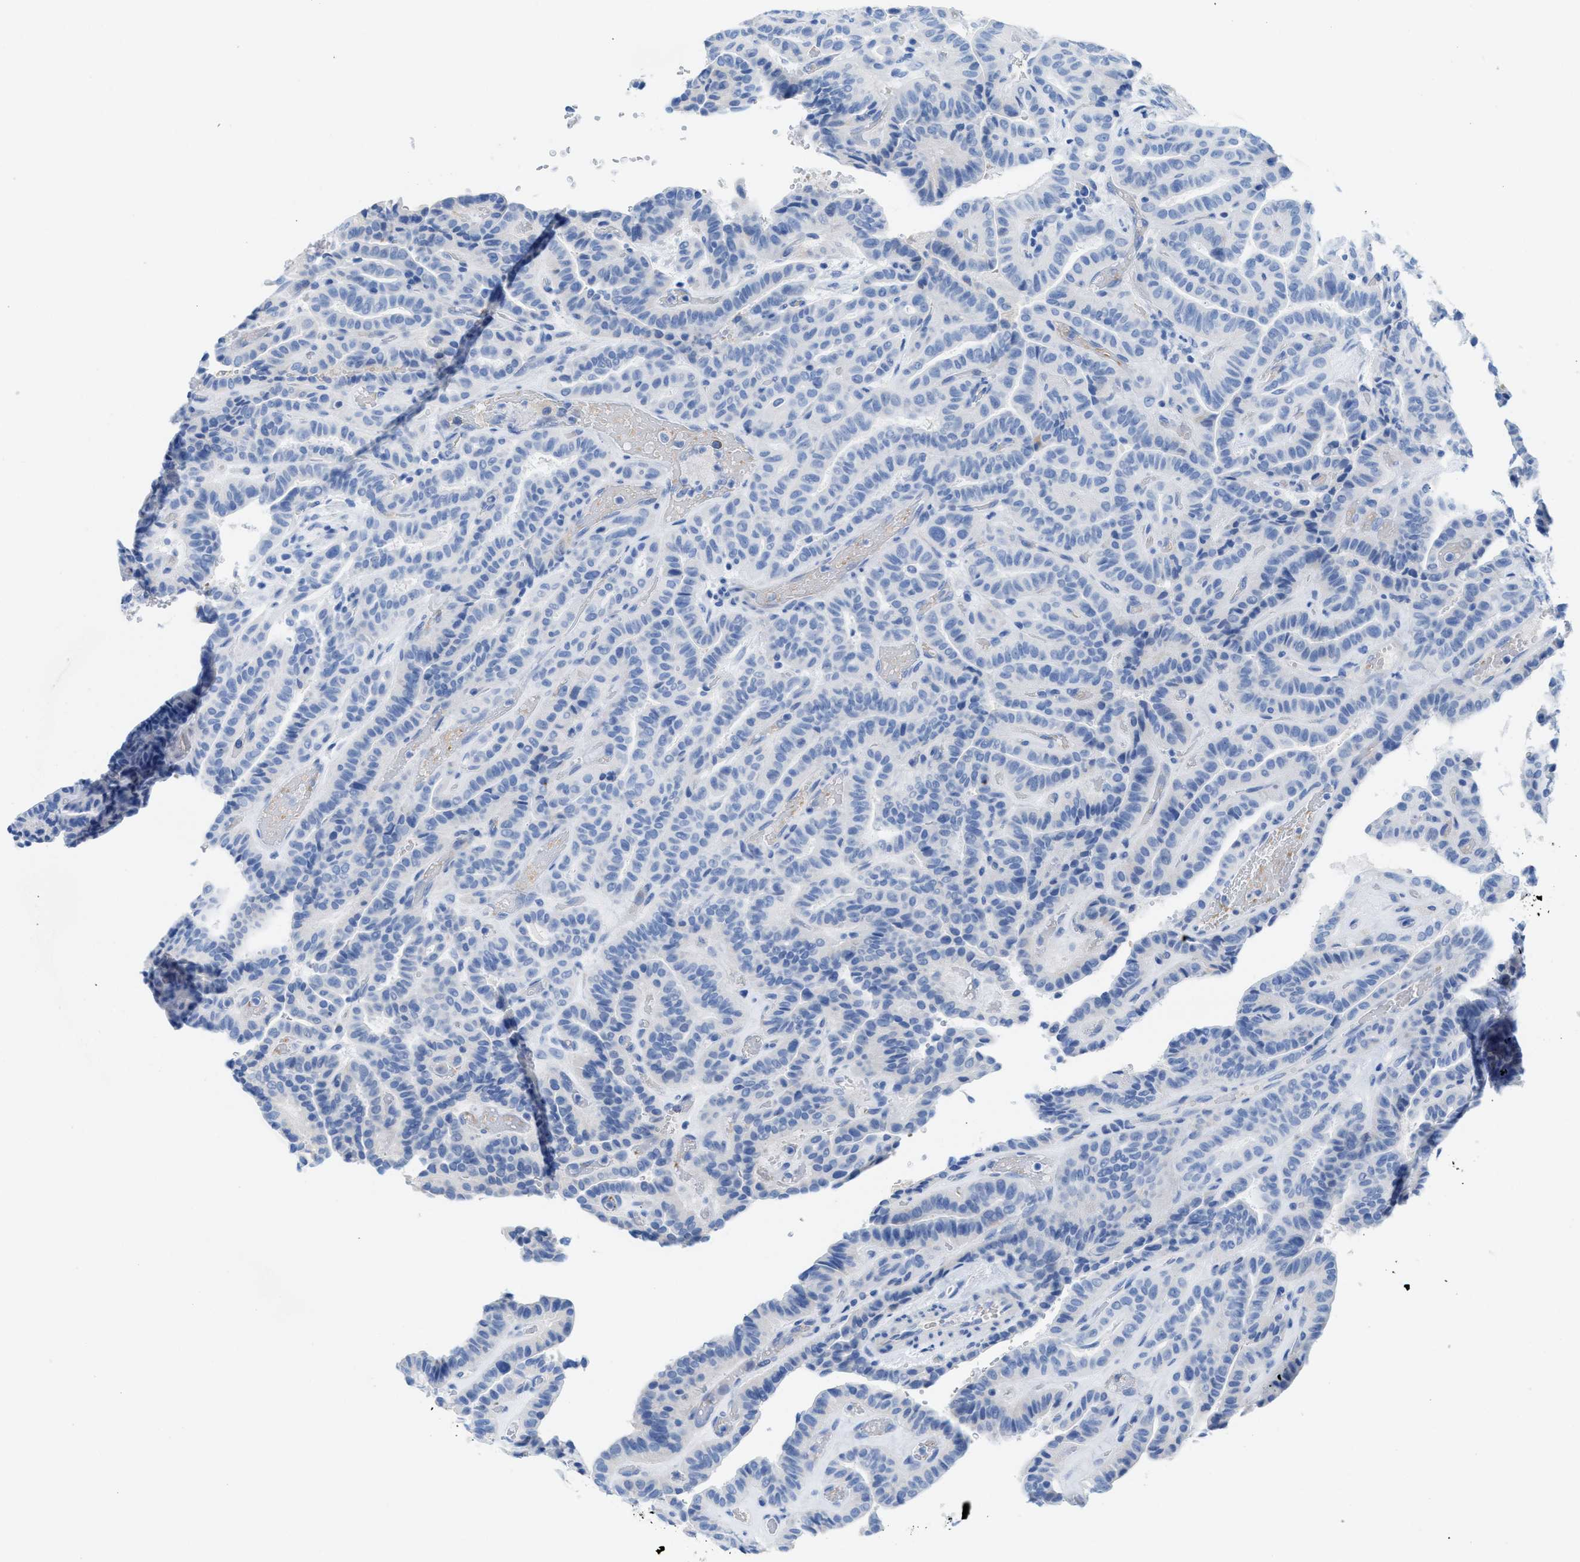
{"staining": {"intensity": "negative", "quantity": "none", "location": "none"}, "tissue": "thyroid cancer", "cell_type": "Tumor cells", "image_type": "cancer", "snomed": [{"axis": "morphology", "description": "Papillary adenocarcinoma, NOS"}, {"axis": "topography", "description": "Thyroid gland"}], "caption": "A high-resolution micrograph shows immunohistochemistry staining of thyroid papillary adenocarcinoma, which demonstrates no significant positivity in tumor cells.", "gene": "ANKFN1", "patient": {"sex": "male", "age": 77}}